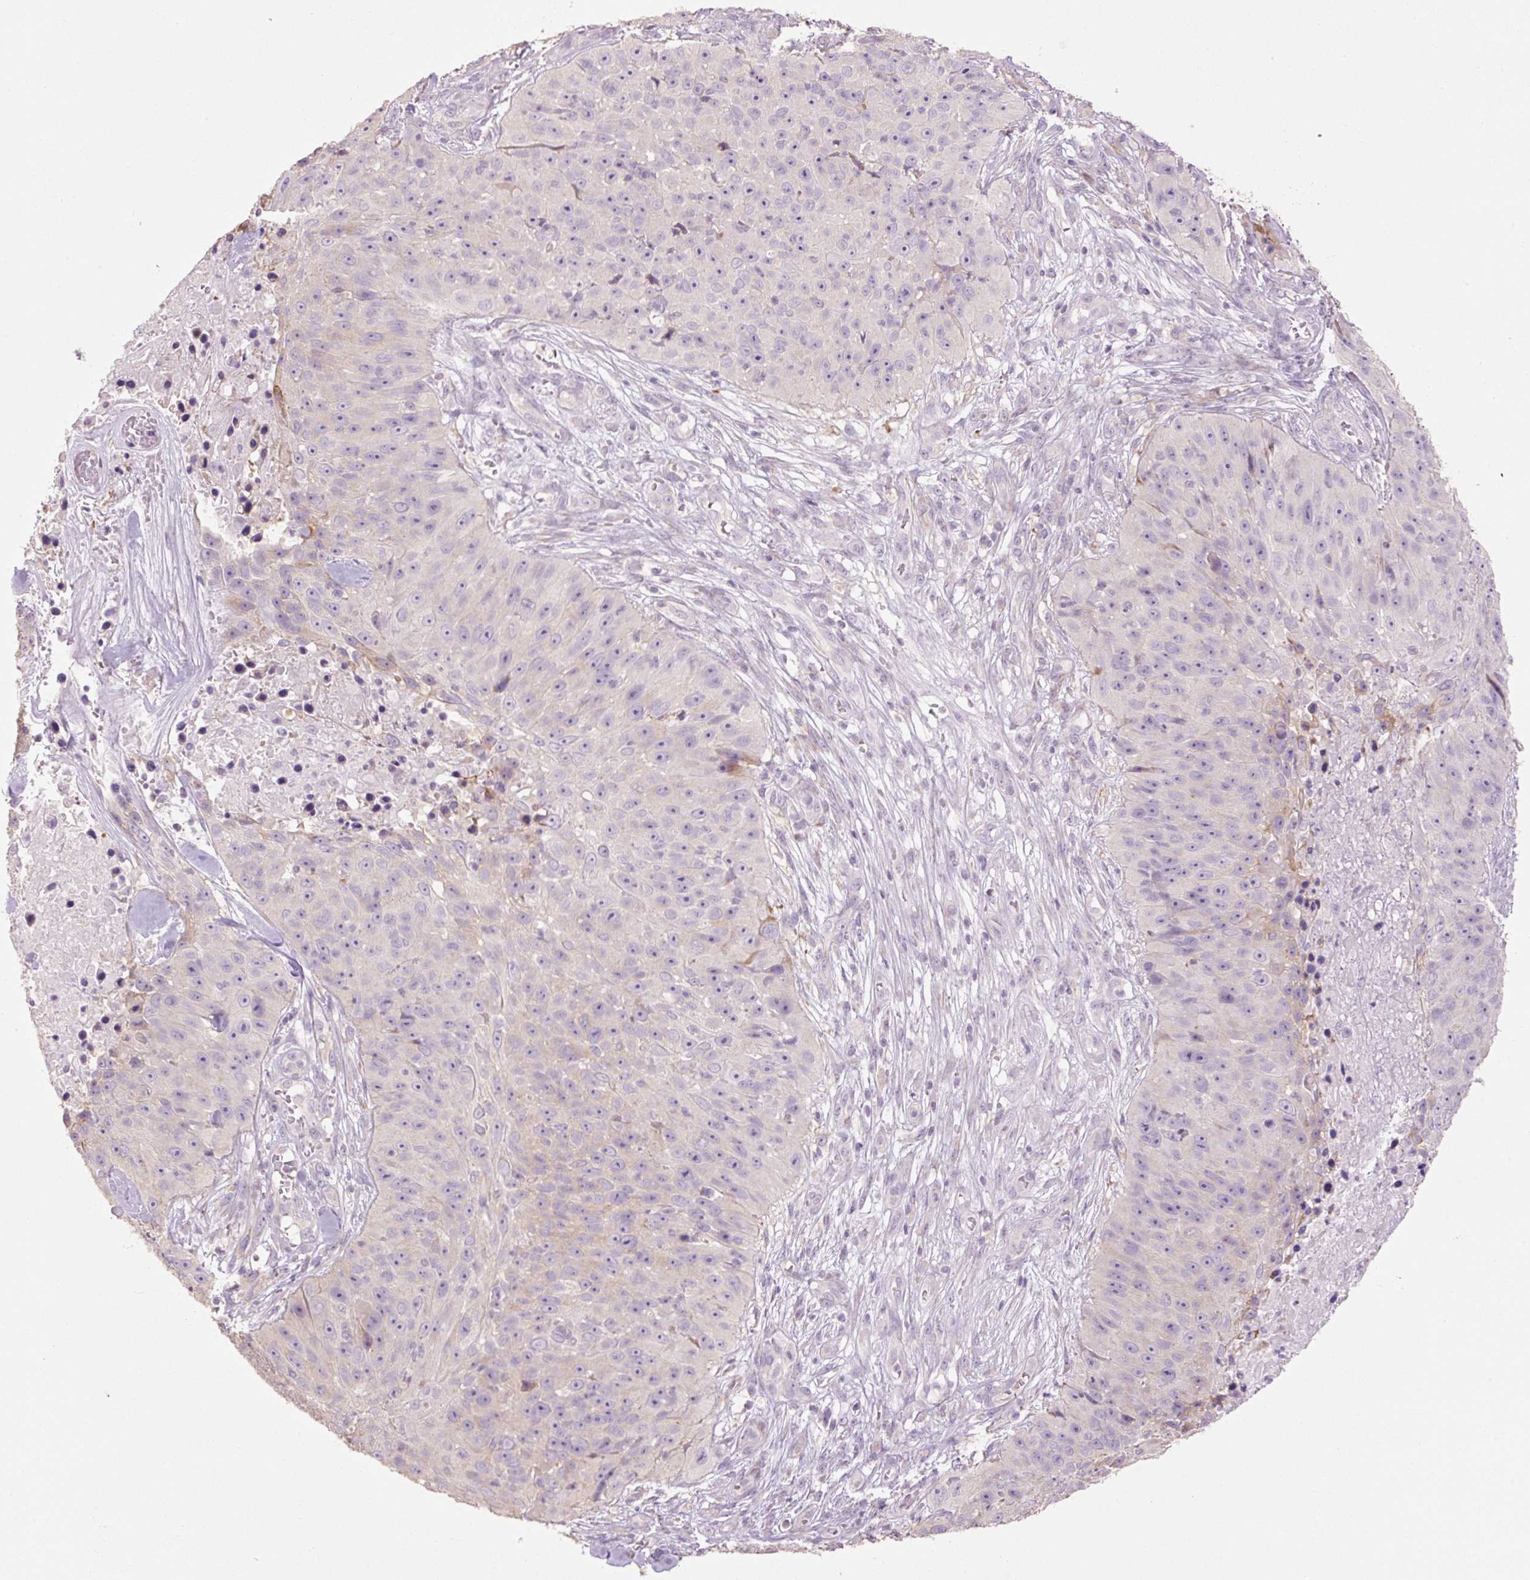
{"staining": {"intensity": "negative", "quantity": "none", "location": "none"}, "tissue": "skin cancer", "cell_type": "Tumor cells", "image_type": "cancer", "snomed": [{"axis": "morphology", "description": "Squamous cell carcinoma, NOS"}, {"axis": "topography", "description": "Skin"}], "caption": "This histopathology image is of skin cancer stained with immunohistochemistry to label a protein in brown with the nuclei are counter-stained blue. There is no staining in tumor cells.", "gene": "HAX1", "patient": {"sex": "female", "age": 87}}